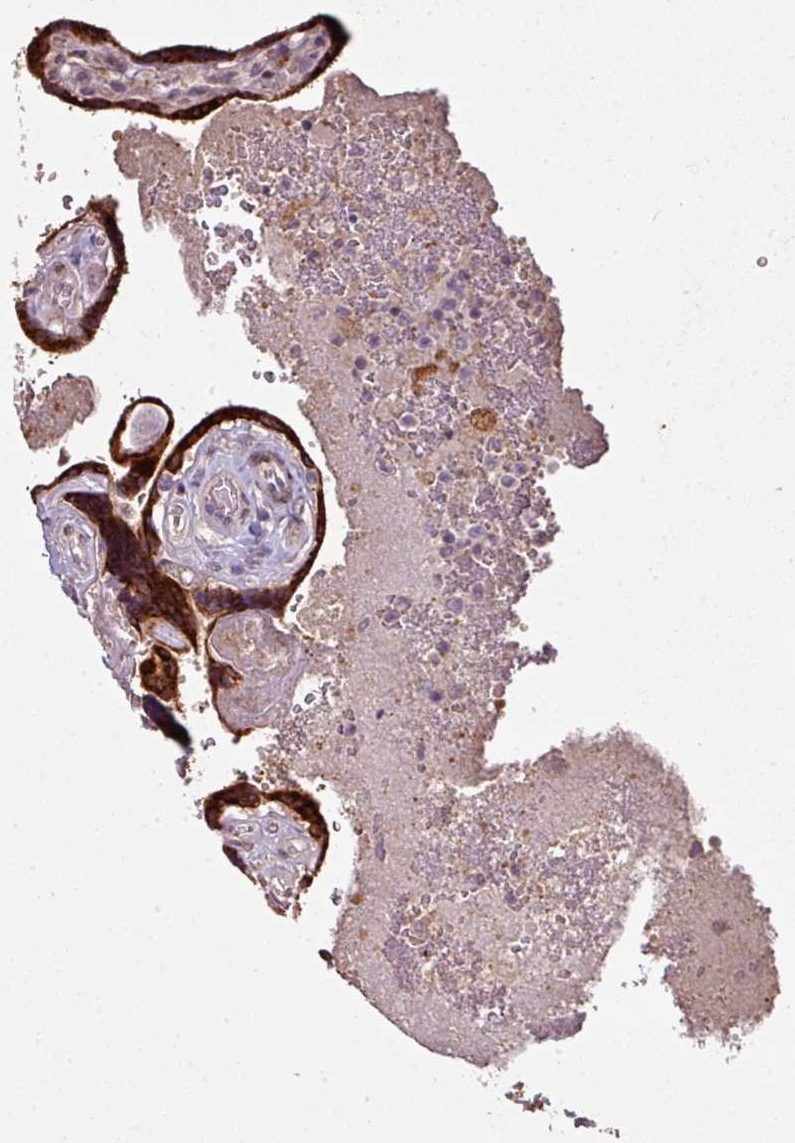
{"staining": {"intensity": "strong", "quantity": ">75%", "location": "cytoplasmic/membranous"}, "tissue": "placenta", "cell_type": "Trophoblastic cells", "image_type": "normal", "snomed": [{"axis": "morphology", "description": "Normal tissue, NOS"}, {"axis": "topography", "description": "Placenta"}], "caption": "The image reveals a brown stain indicating the presence of a protein in the cytoplasmic/membranous of trophoblastic cells in placenta. (IHC, brightfield microscopy, high magnification).", "gene": "SPCS3", "patient": {"sex": "female", "age": 32}}